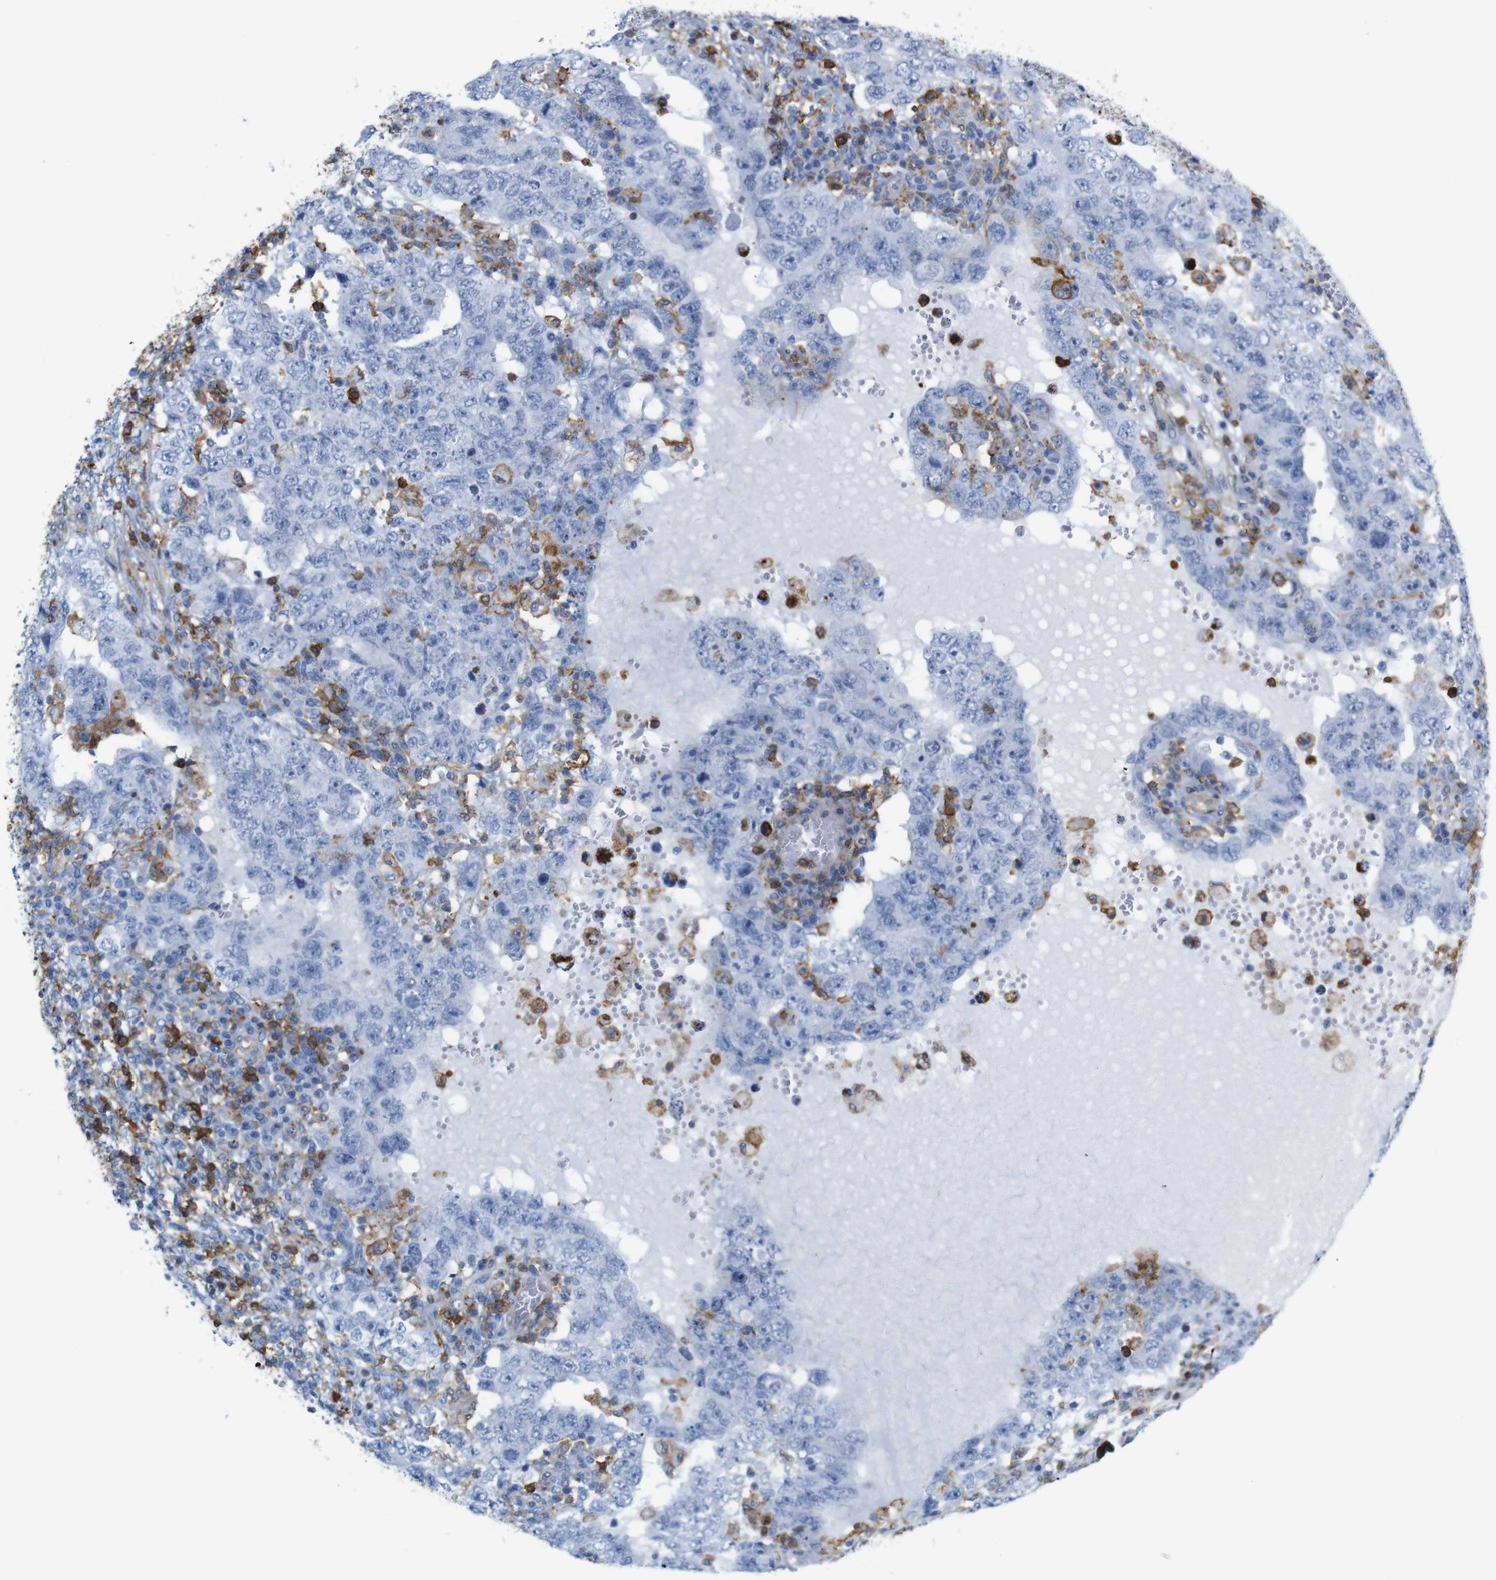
{"staining": {"intensity": "negative", "quantity": "none", "location": "none"}, "tissue": "testis cancer", "cell_type": "Tumor cells", "image_type": "cancer", "snomed": [{"axis": "morphology", "description": "Carcinoma, Embryonal, NOS"}, {"axis": "topography", "description": "Testis"}], "caption": "Micrograph shows no significant protein staining in tumor cells of testis cancer.", "gene": "ANXA1", "patient": {"sex": "male", "age": 26}}